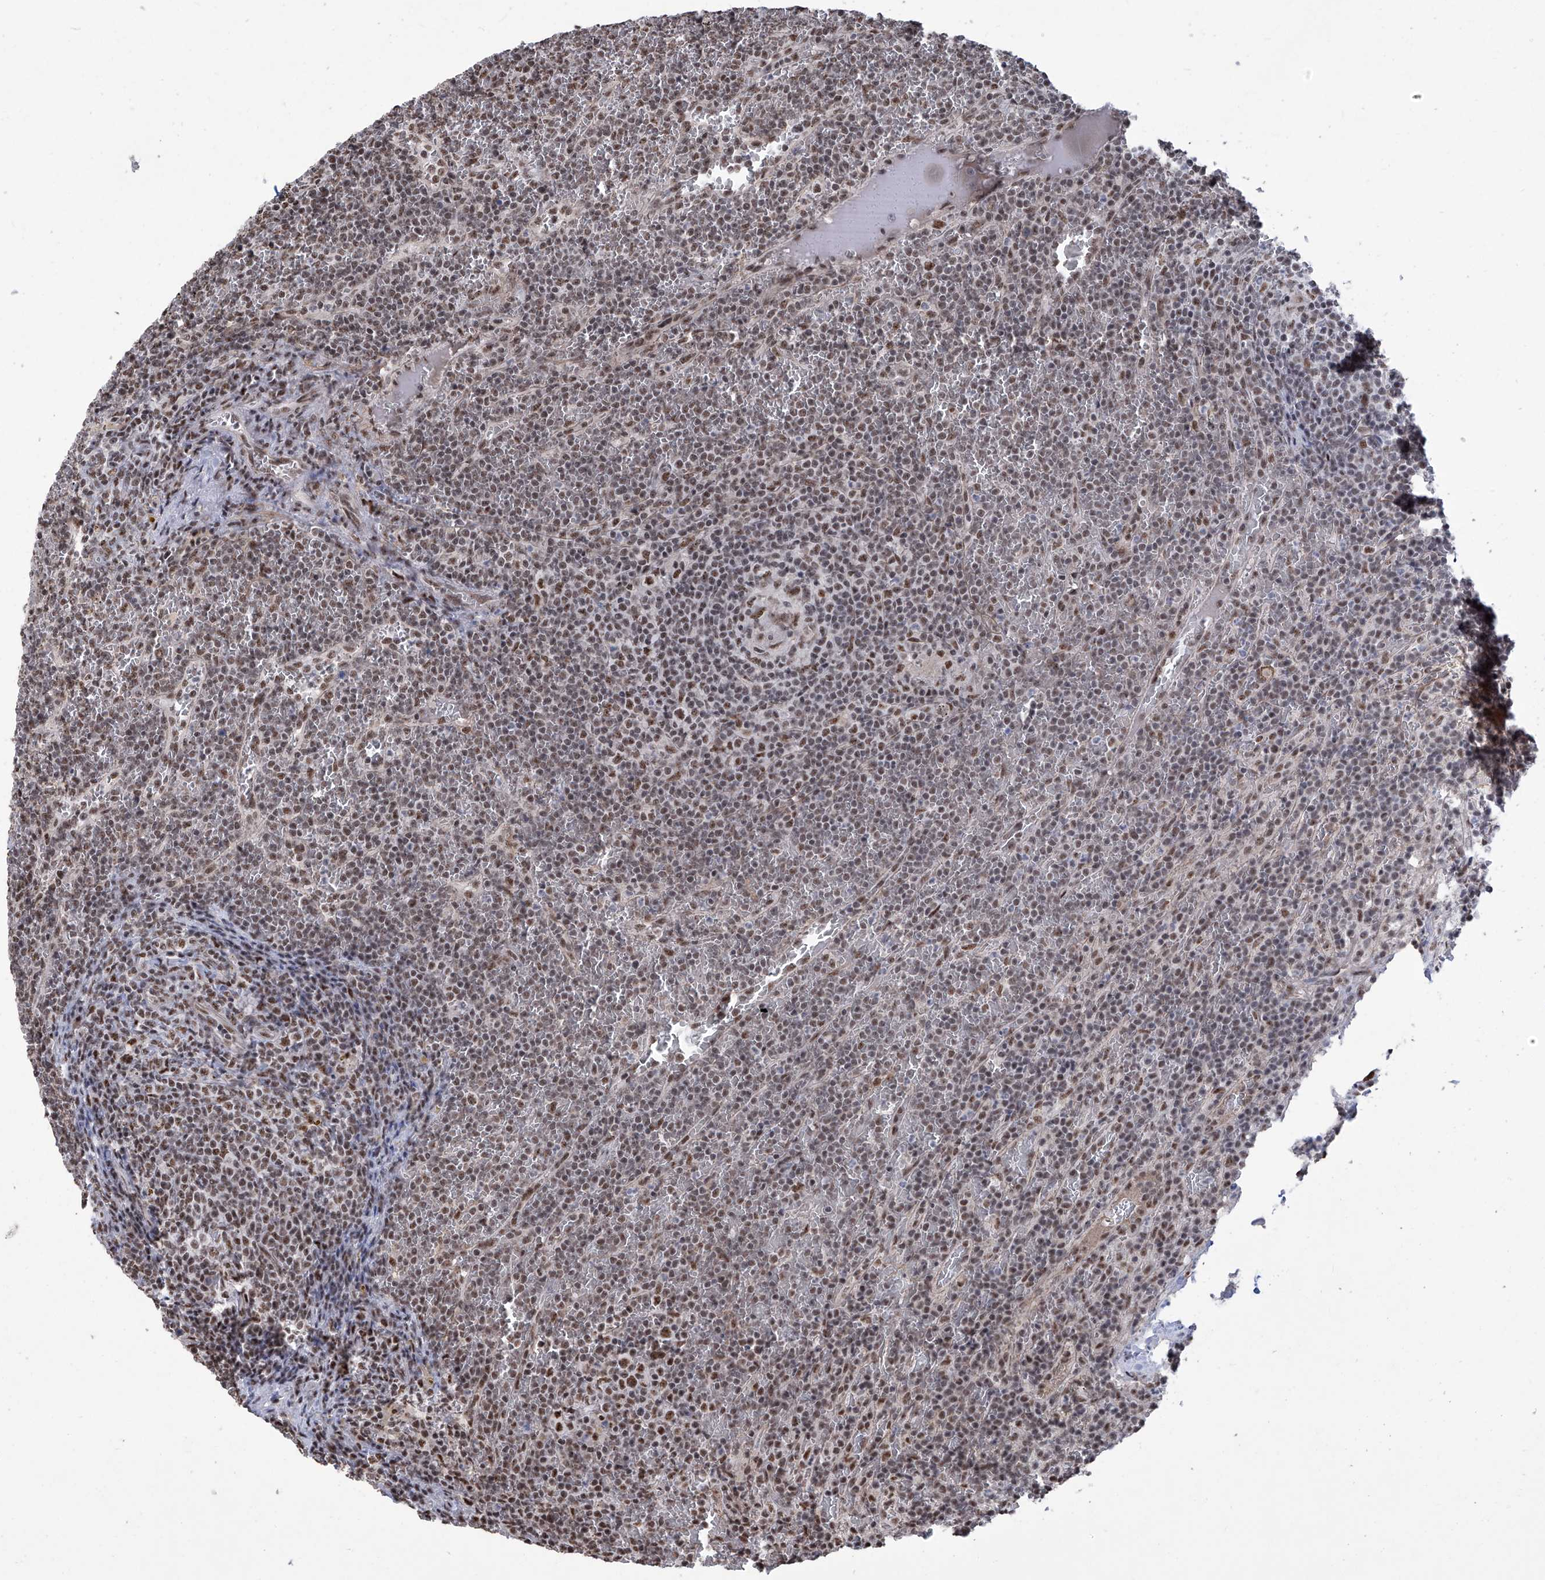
{"staining": {"intensity": "moderate", "quantity": ">75%", "location": "nuclear"}, "tissue": "lymphoma", "cell_type": "Tumor cells", "image_type": "cancer", "snomed": [{"axis": "morphology", "description": "Malignant lymphoma, non-Hodgkin's type, Low grade"}, {"axis": "topography", "description": "Spleen"}], "caption": "Lymphoma tissue displays moderate nuclear staining in approximately >75% of tumor cells, visualized by immunohistochemistry. The staining is performed using DAB brown chromogen to label protein expression. The nuclei are counter-stained blue using hematoxylin.", "gene": "FBXL4", "patient": {"sex": "female", "age": 19}}